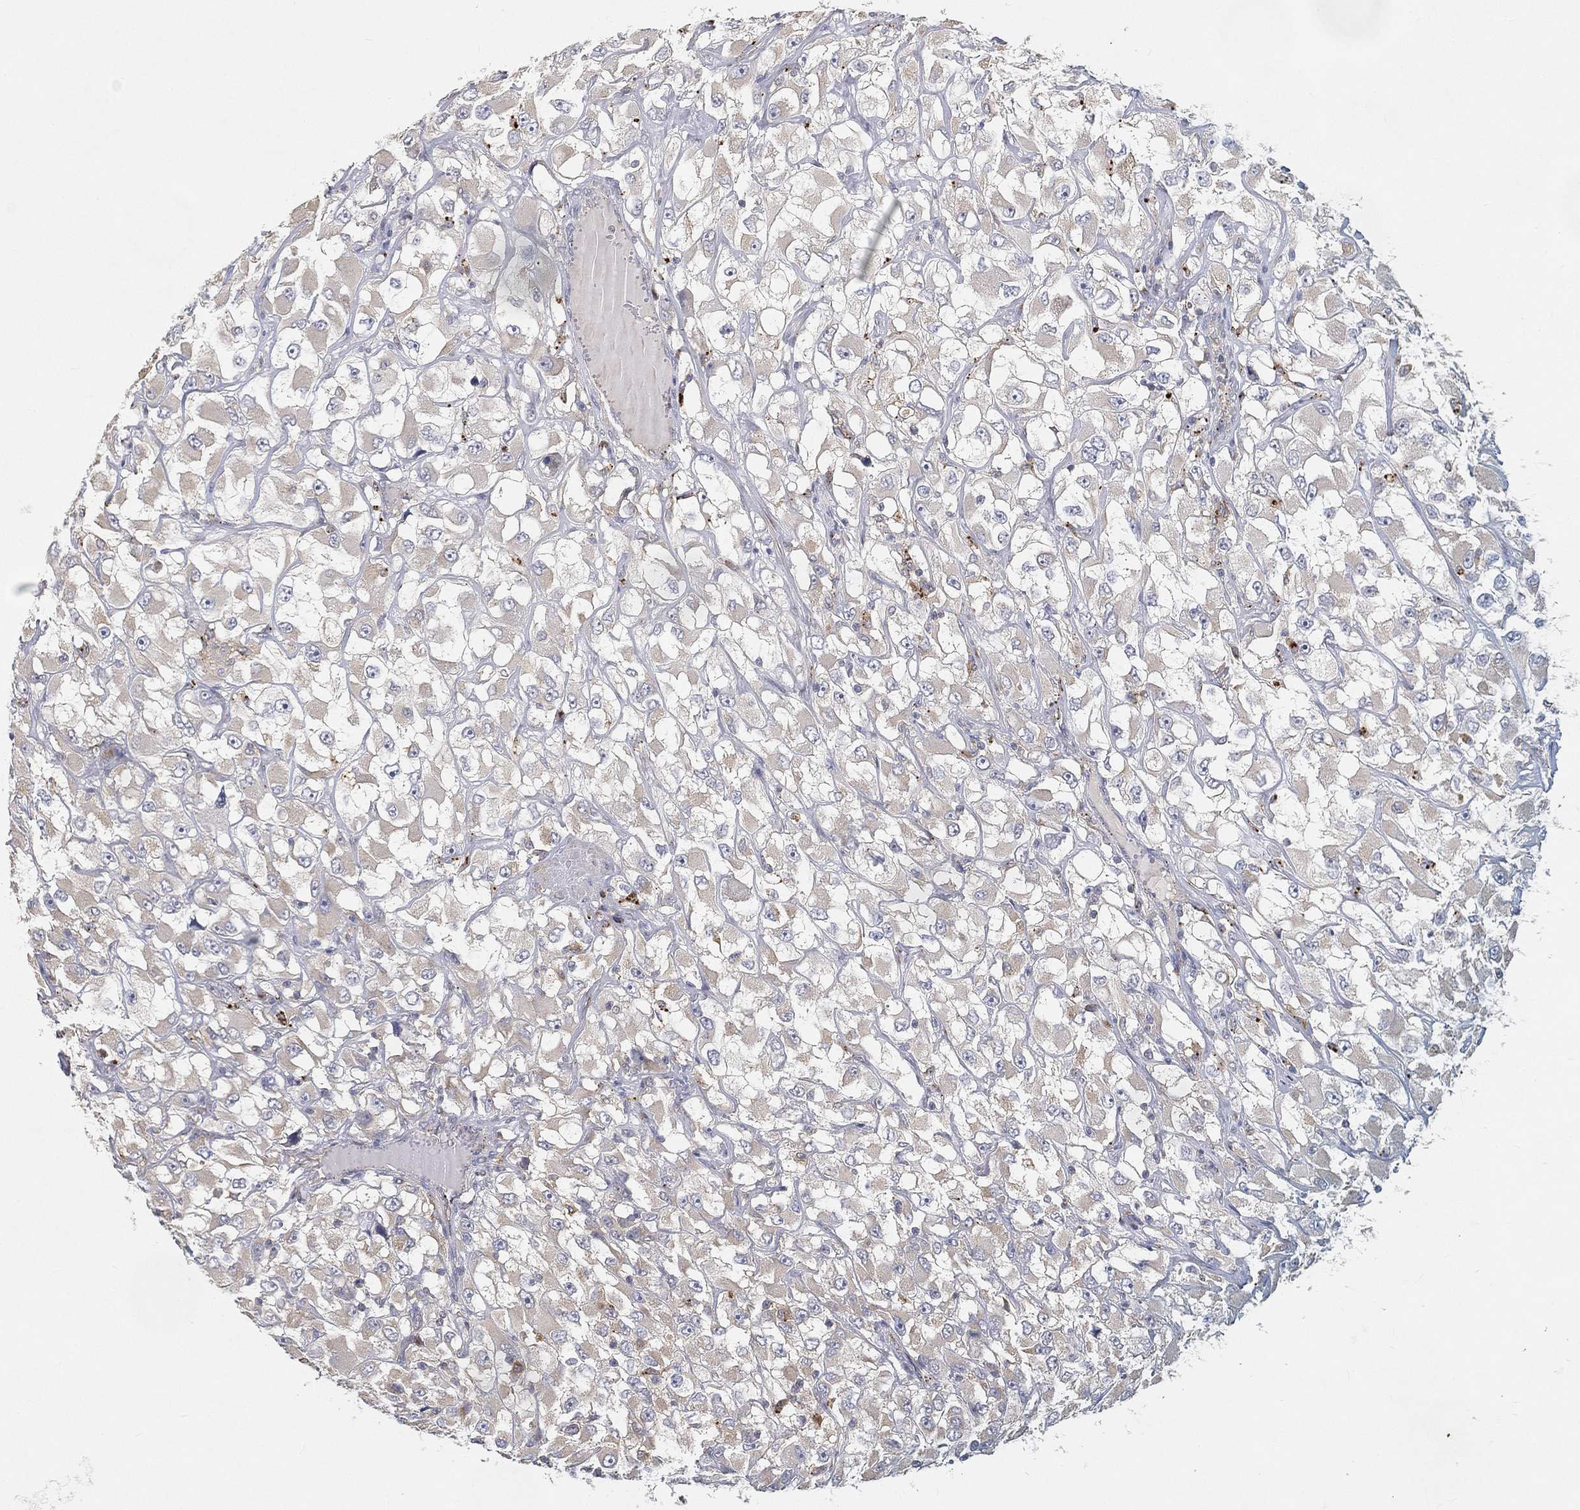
{"staining": {"intensity": "negative", "quantity": "none", "location": "none"}, "tissue": "renal cancer", "cell_type": "Tumor cells", "image_type": "cancer", "snomed": [{"axis": "morphology", "description": "Adenocarcinoma, NOS"}, {"axis": "topography", "description": "Kidney"}], "caption": "Immunohistochemical staining of adenocarcinoma (renal) shows no significant expression in tumor cells. (DAB (3,3'-diaminobenzidine) immunohistochemistry (IHC) visualized using brightfield microscopy, high magnification).", "gene": "CTSL", "patient": {"sex": "female", "age": 52}}